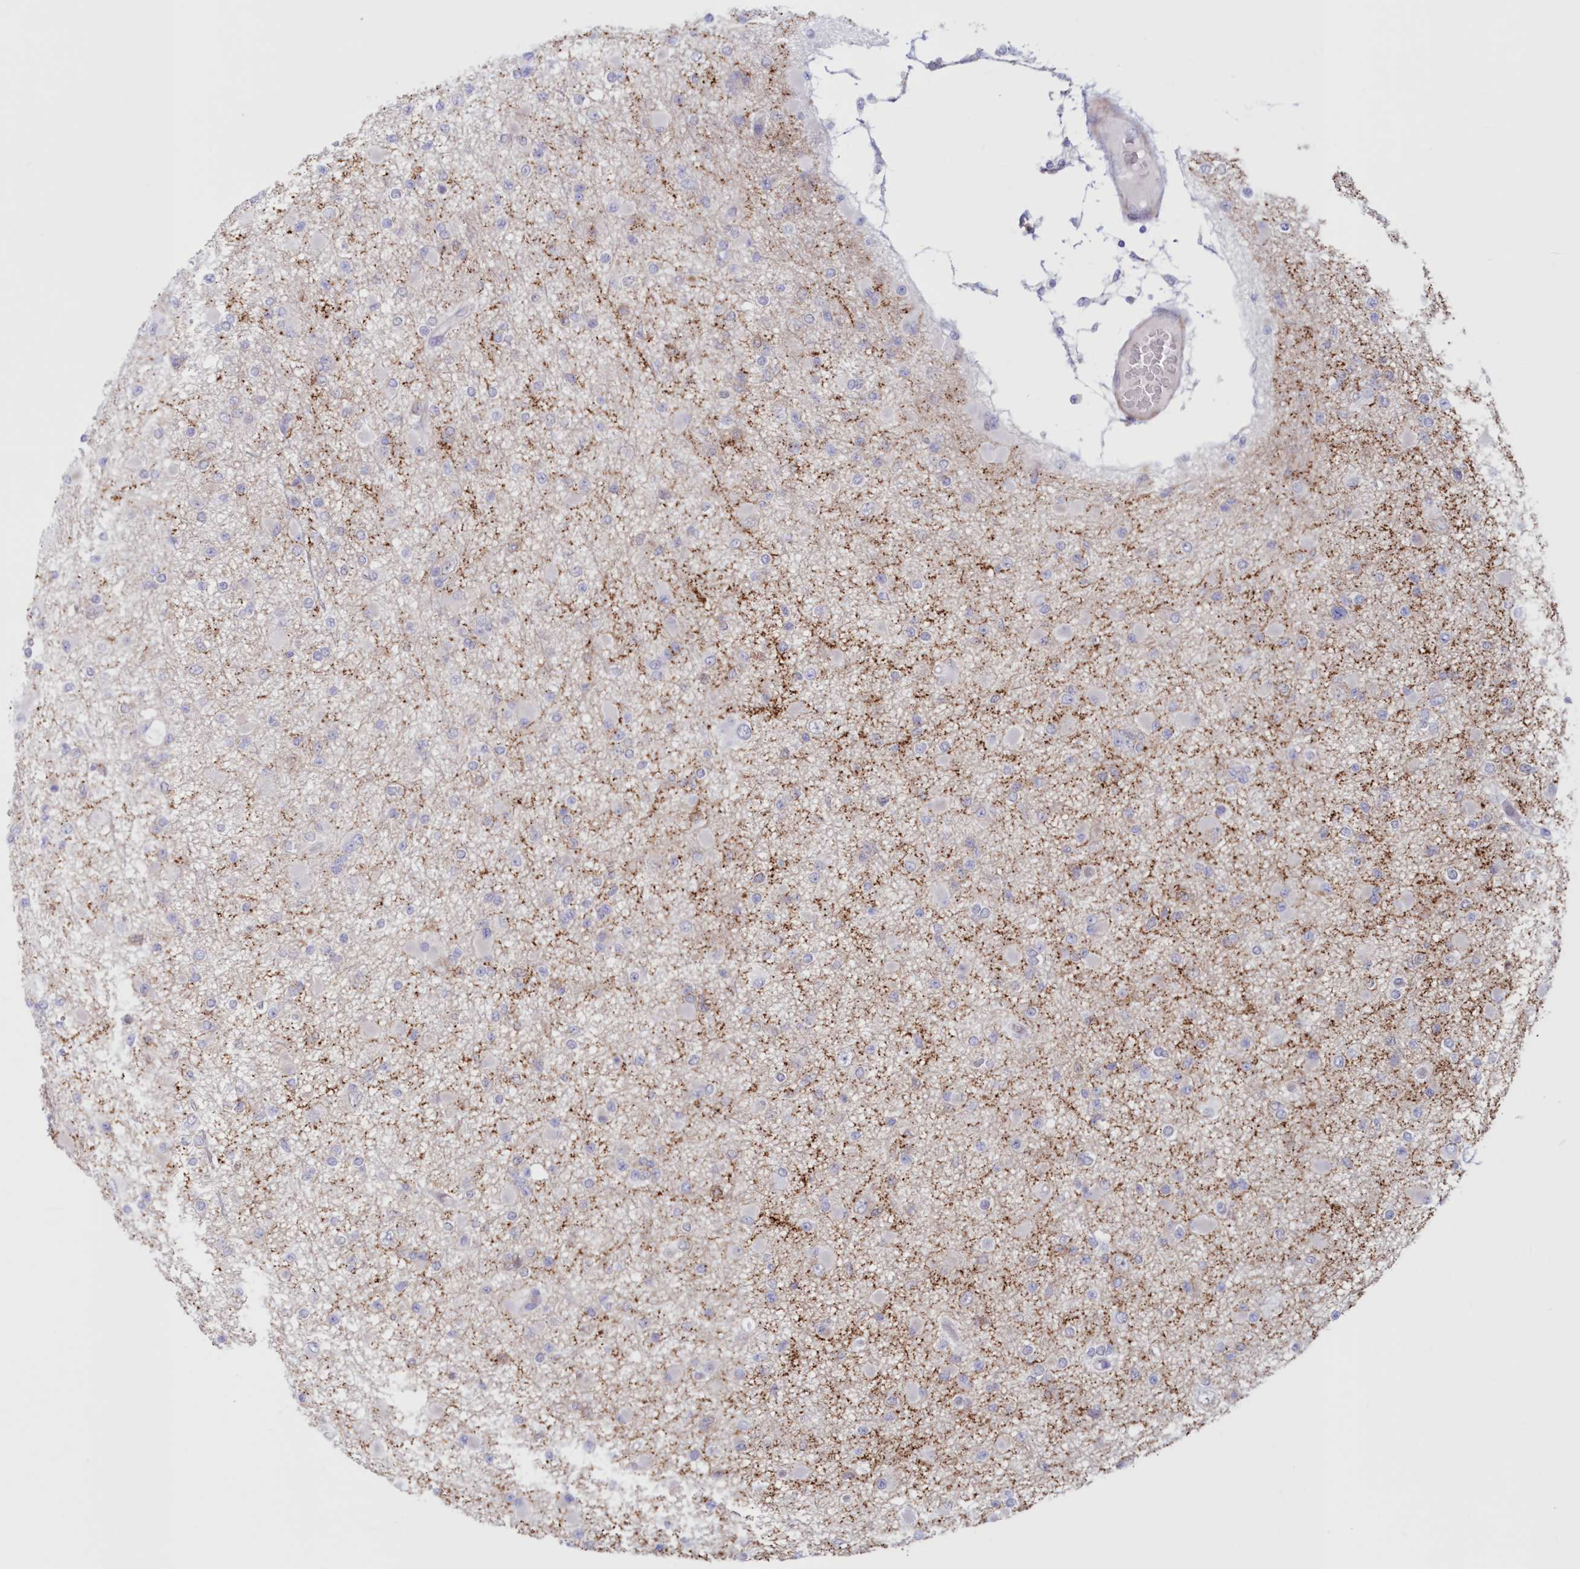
{"staining": {"intensity": "negative", "quantity": "none", "location": "none"}, "tissue": "glioma", "cell_type": "Tumor cells", "image_type": "cancer", "snomed": [{"axis": "morphology", "description": "Glioma, malignant, Low grade"}, {"axis": "topography", "description": "Brain"}], "caption": "Tumor cells show no significant expression in glioma.", "gene": "SNED1", "patient": {"sex": "female", "age": 22}}